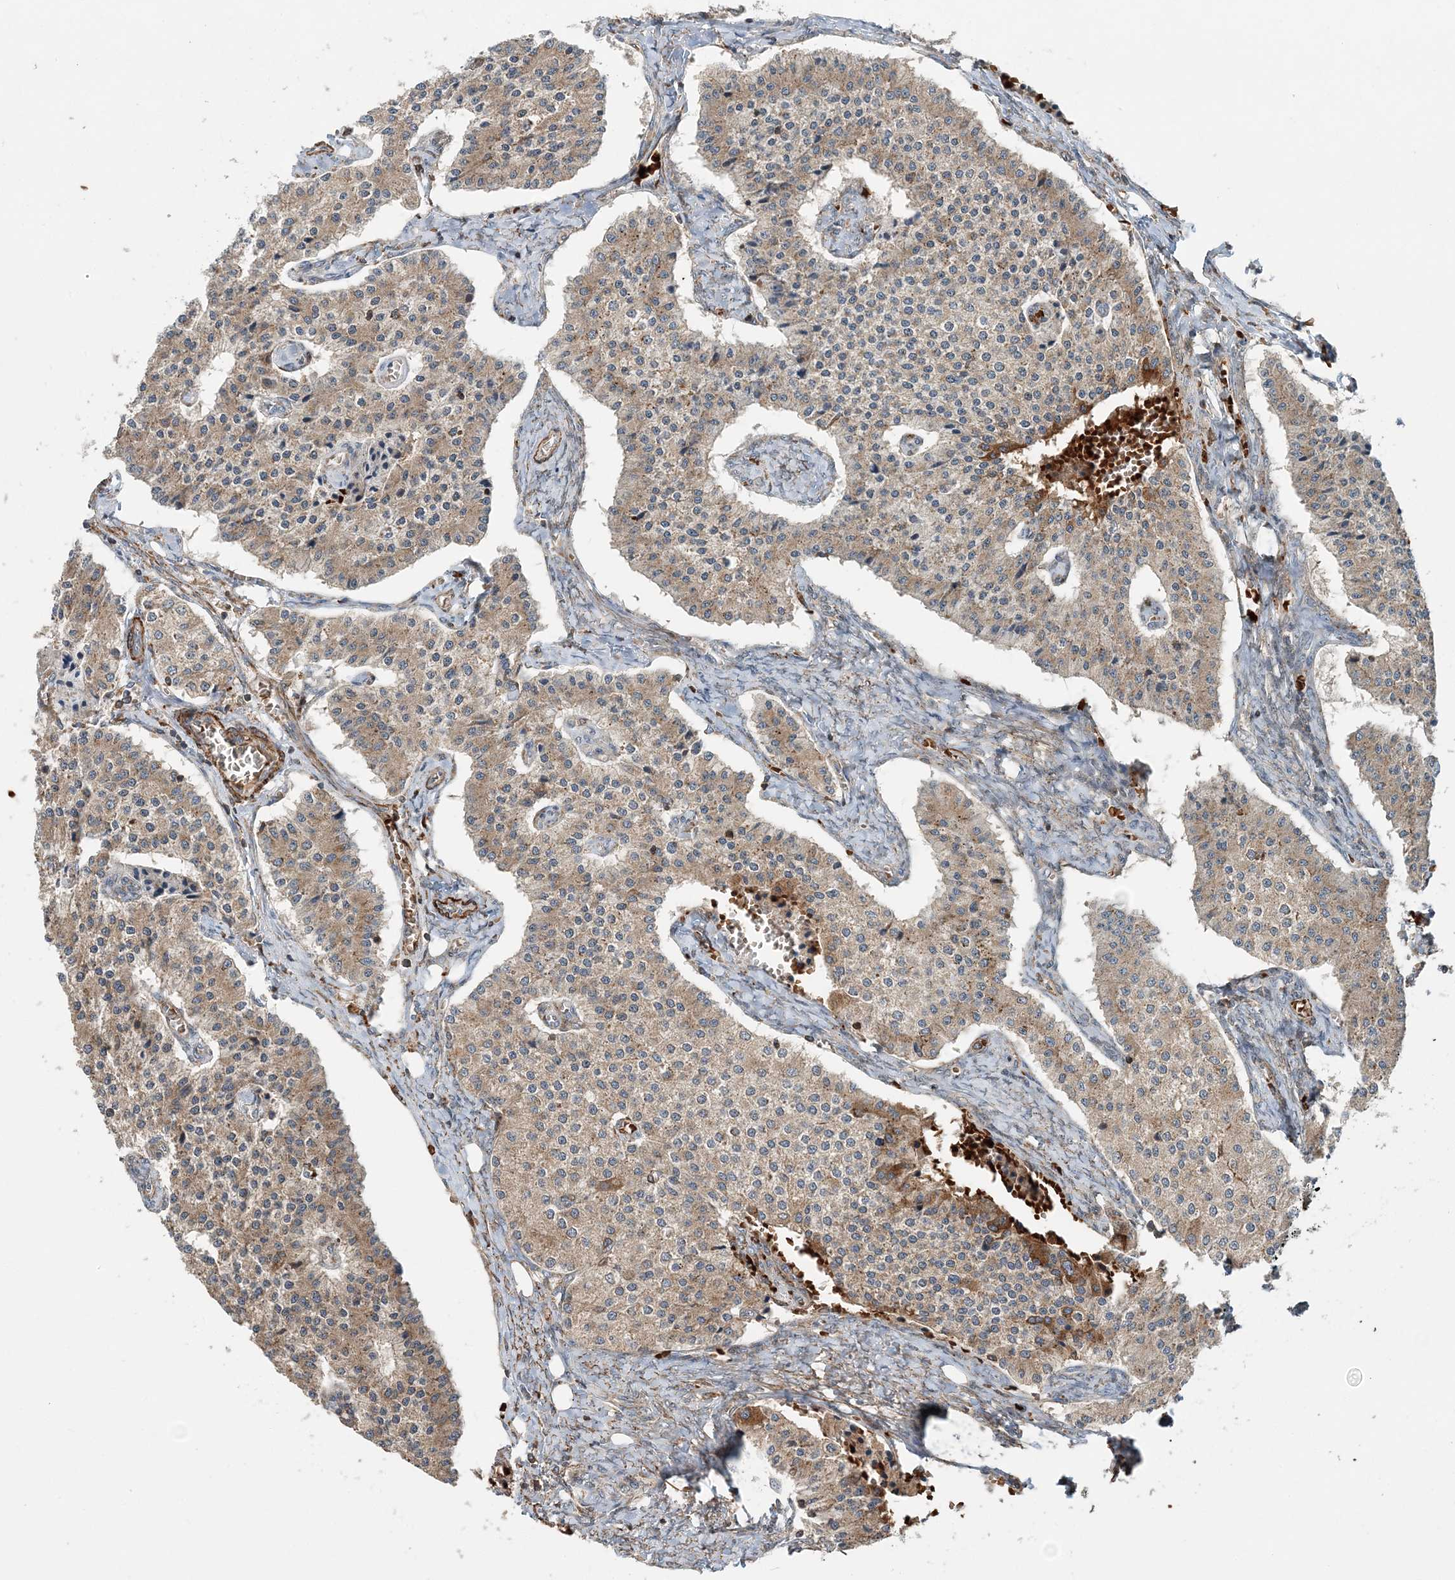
{"staining": {"intensity": "moderate", "quantity": ">75%", "location": "cytoplasmic/membranous"}, "tissue": "carcinoid", "cell_type": "Tumor cells", "image_type": "cancer", "snomed": [{"axis": "morphology", "description": "Carcinoid, malignant, NOS"}, {"axis": "topography", "description": "Colon"}], "caption": "Carcinoid (malignant) stained for a protein (brown) exhibits moderate cytoplasmic/membranous positive staining in approximately >75% of tumor cells.", "gene": "TTI1", "patient": {"sex": "female", "age": 52}}